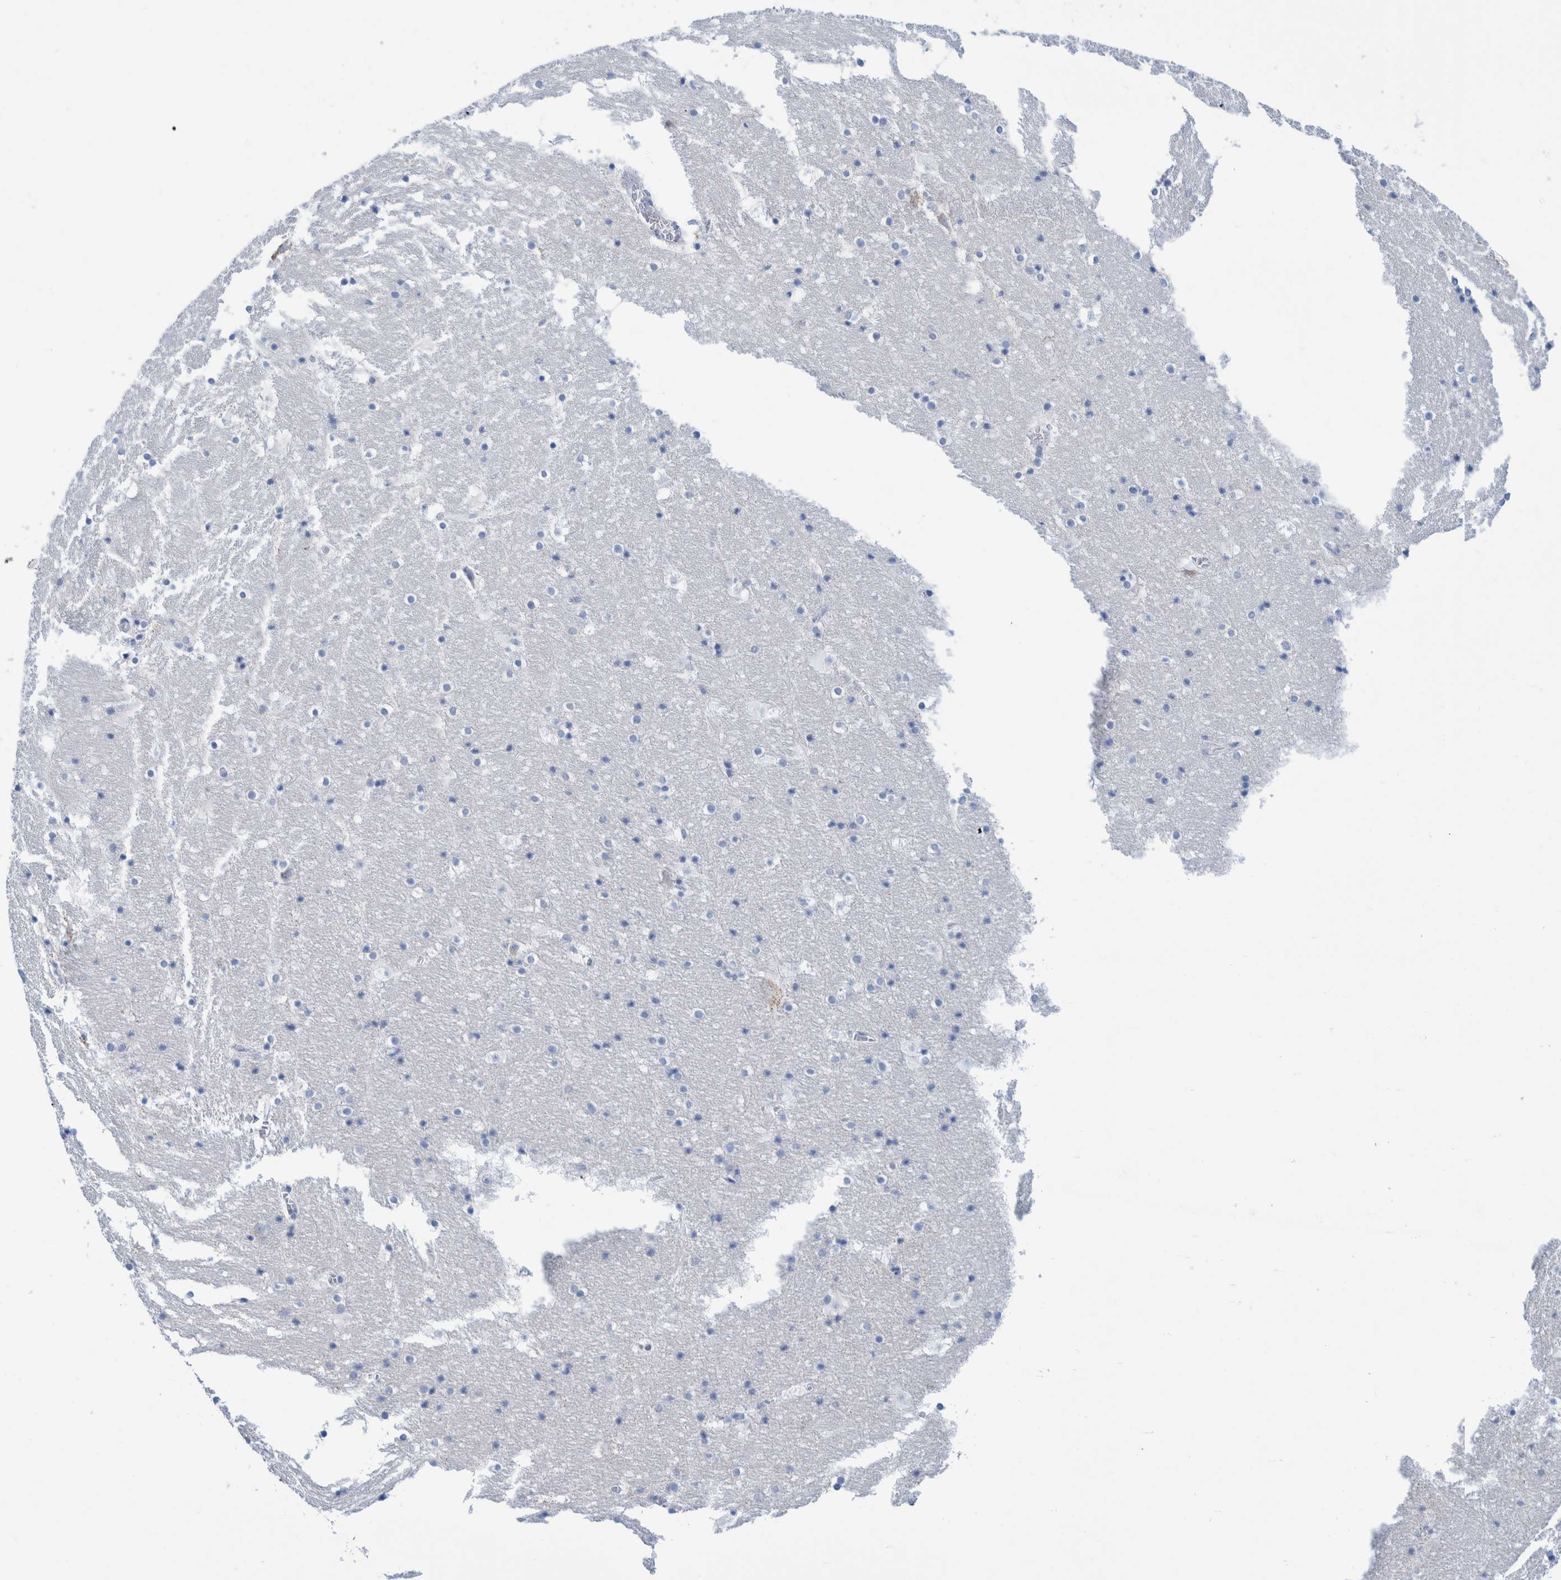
{"staining": {"intensity": "negative", "quantity": "none", "location": "none"}, "tissue": "hippocampus", "cell_type": "Glial cells", "image_type": "normal", "snomed": [{"axis": "morphology", "description": "Normal tissue, NOS"}, {"axis": "topography", "description": "Hippocampus"}], "caption": "This histopathology image is of normal hippocampus stained with IHC to label a protein in brown with the nuclei are counter-stained blue. There is no expression in glial cells. (IHC, brightfield microscopy, high magnification).", "gene": "KRT14", "patient": {"sex": "male", "age": 45}}